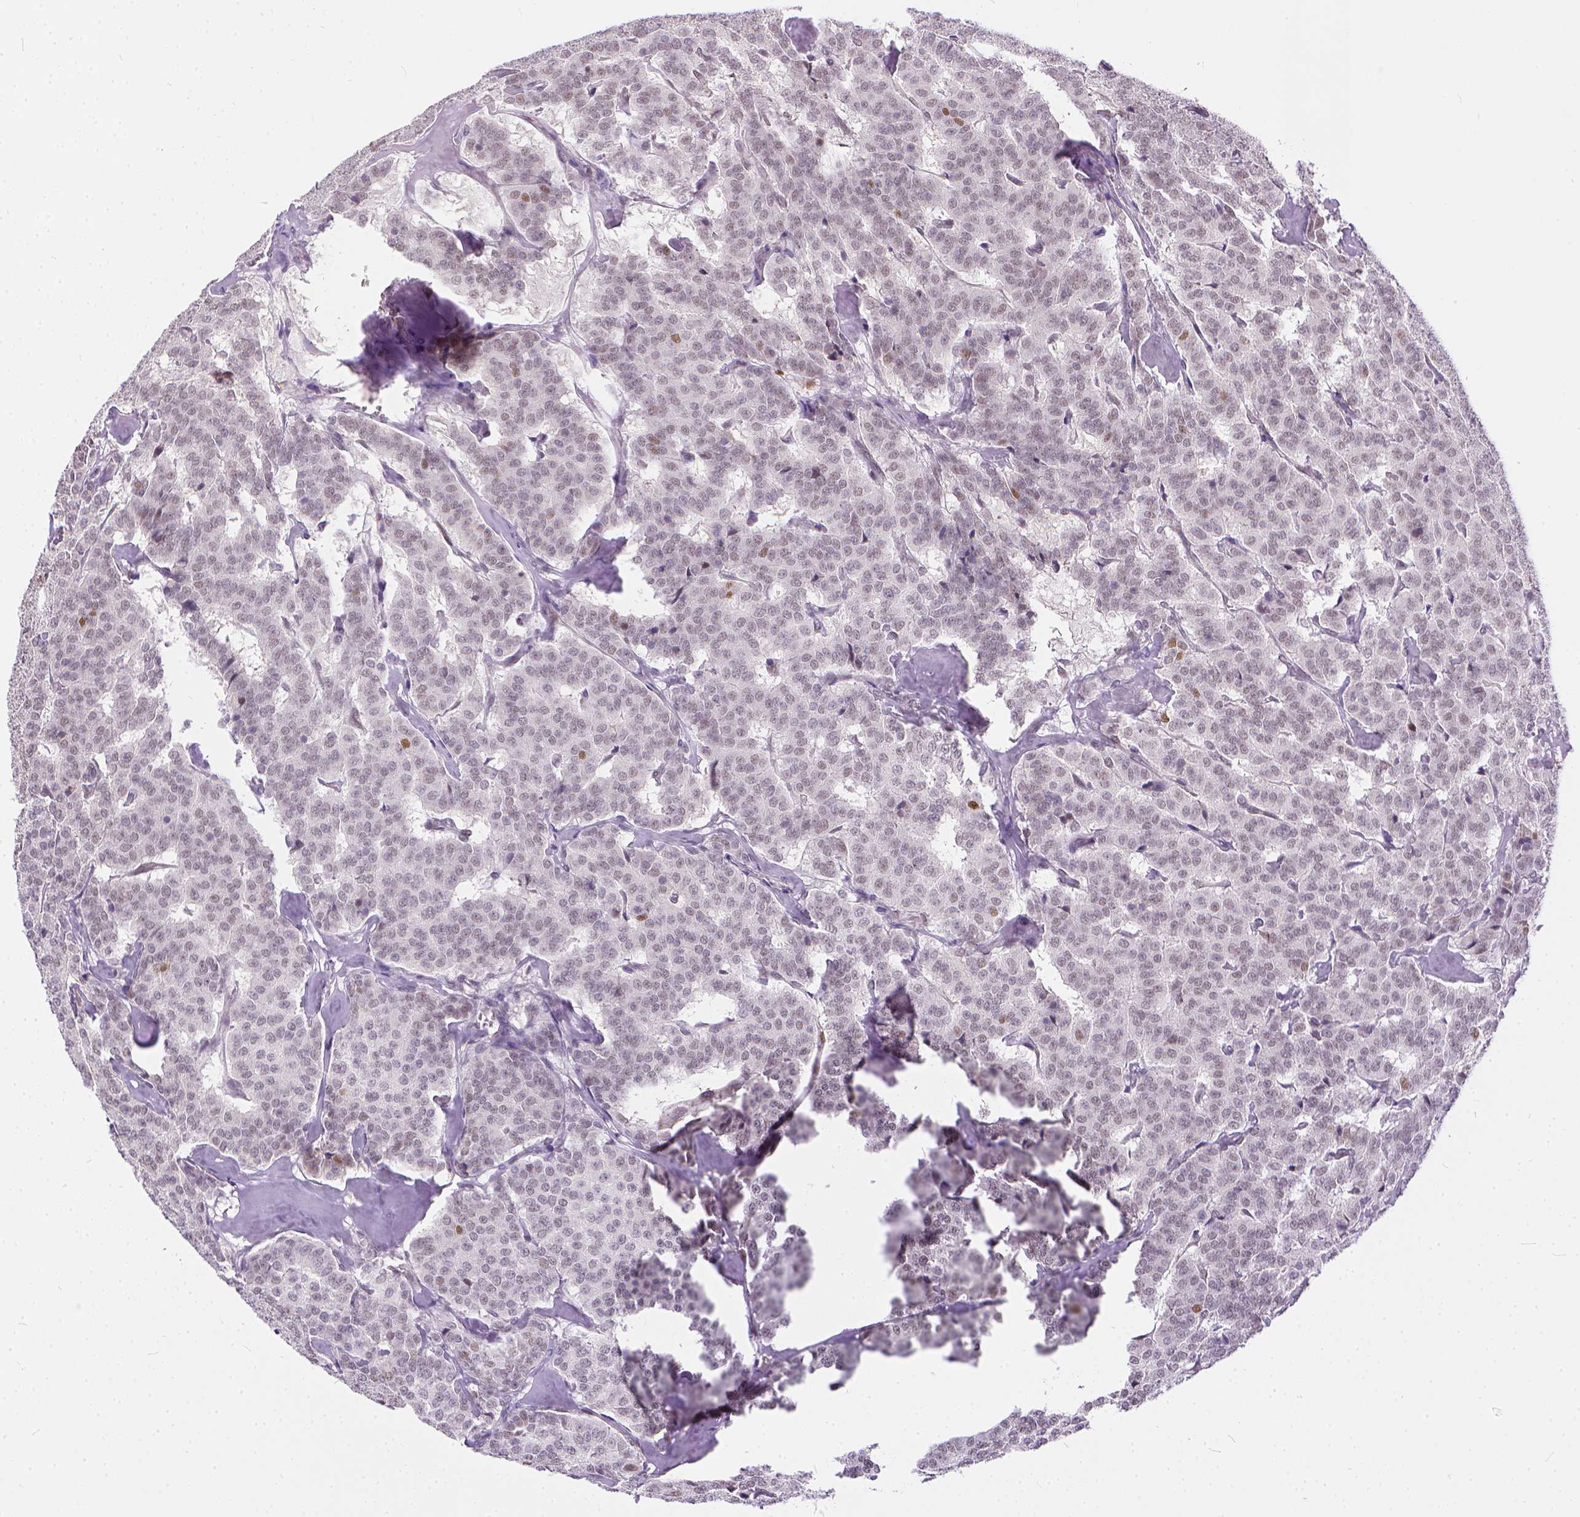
{"staining": {"intensity": "weak", "quantity": "25%-75%", "location": "nuclear"}, "tissue": "carcinoid", "cell_type": "Tumor cells", "image_type": "cancer", "snomed": [{"axis": "morphology", "description": "Normal tissue, NOS"}, {"axis": "morphology", "description": "Carcinoid, malignant, NOS"}, {"axis": "topography", "description": "Lung"}], "caption": "Immunohistochemistry (IHC) micrograph of human carcinoid (malignant) stained for a protein (brown), which demonstrates low levels of weak nuclear expression in approximately 25%-75% of tumor cells.", "gene": "ERCC1", "patient": {"sex": "female", "age": 46}}